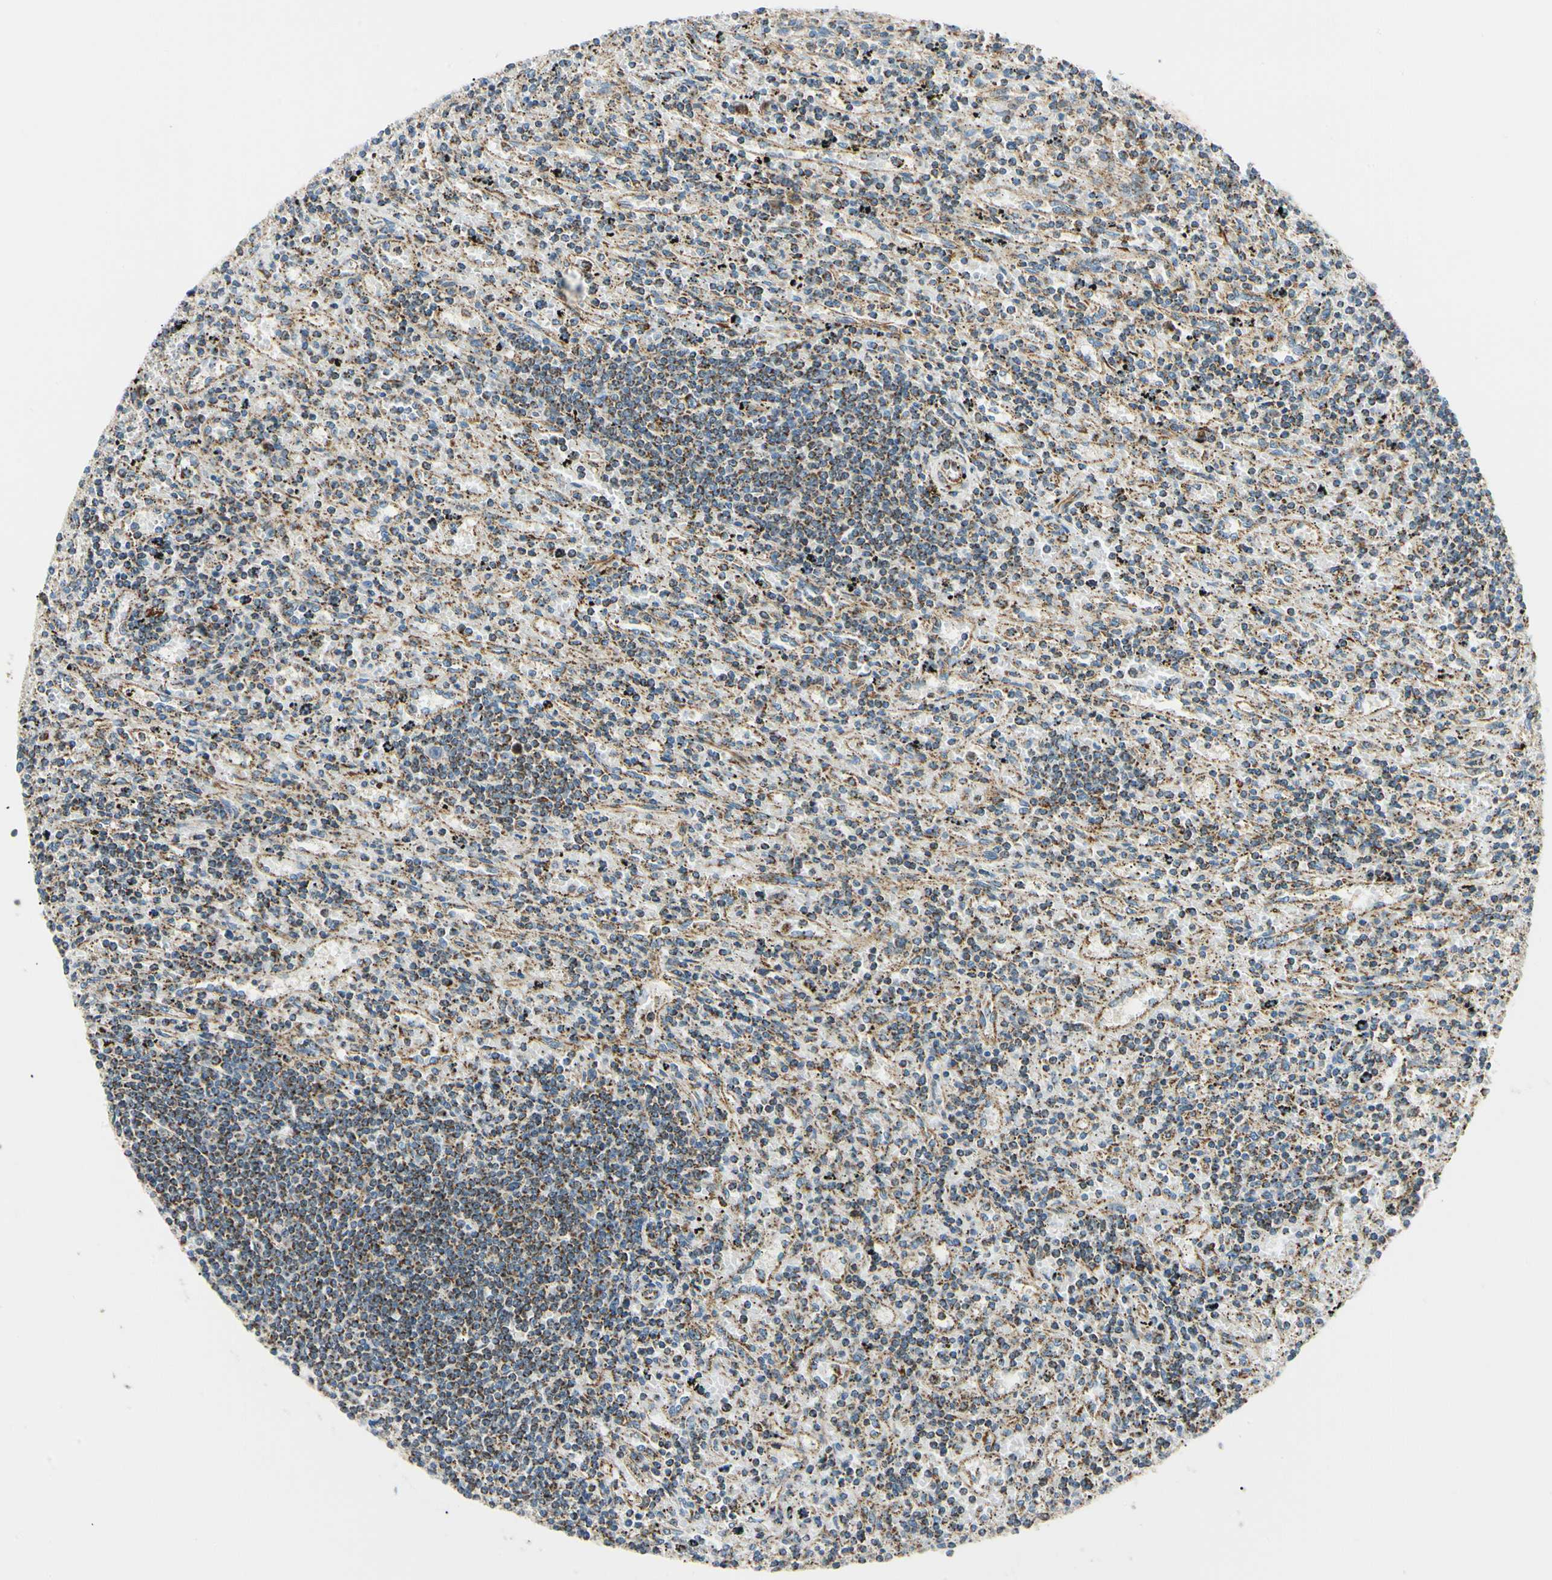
{"staining": {"intensity": "moderate", "quantity": "25%-75%", "location": "cytoplasmic/membranous"}, "tissue": "lymphoma", "cell_type": "Tumor cells", "image_type": "cancer", "snomed": [{"axis": "morphology", "description": "Malignant lymphoma, non-Hodgkin's type, Low grade"}, {"axis": "topography", "description": "Spleen"}], "caption": "A brown stain shows moderate cytoplasmic/membranous positivity of a protein in lymphoma tumor cells. (DAB IHC, brown staining for protein, blue staining for nuclei).", "gene": "TBC1D10A", "patient": {"sex": "male", "age": 76}}